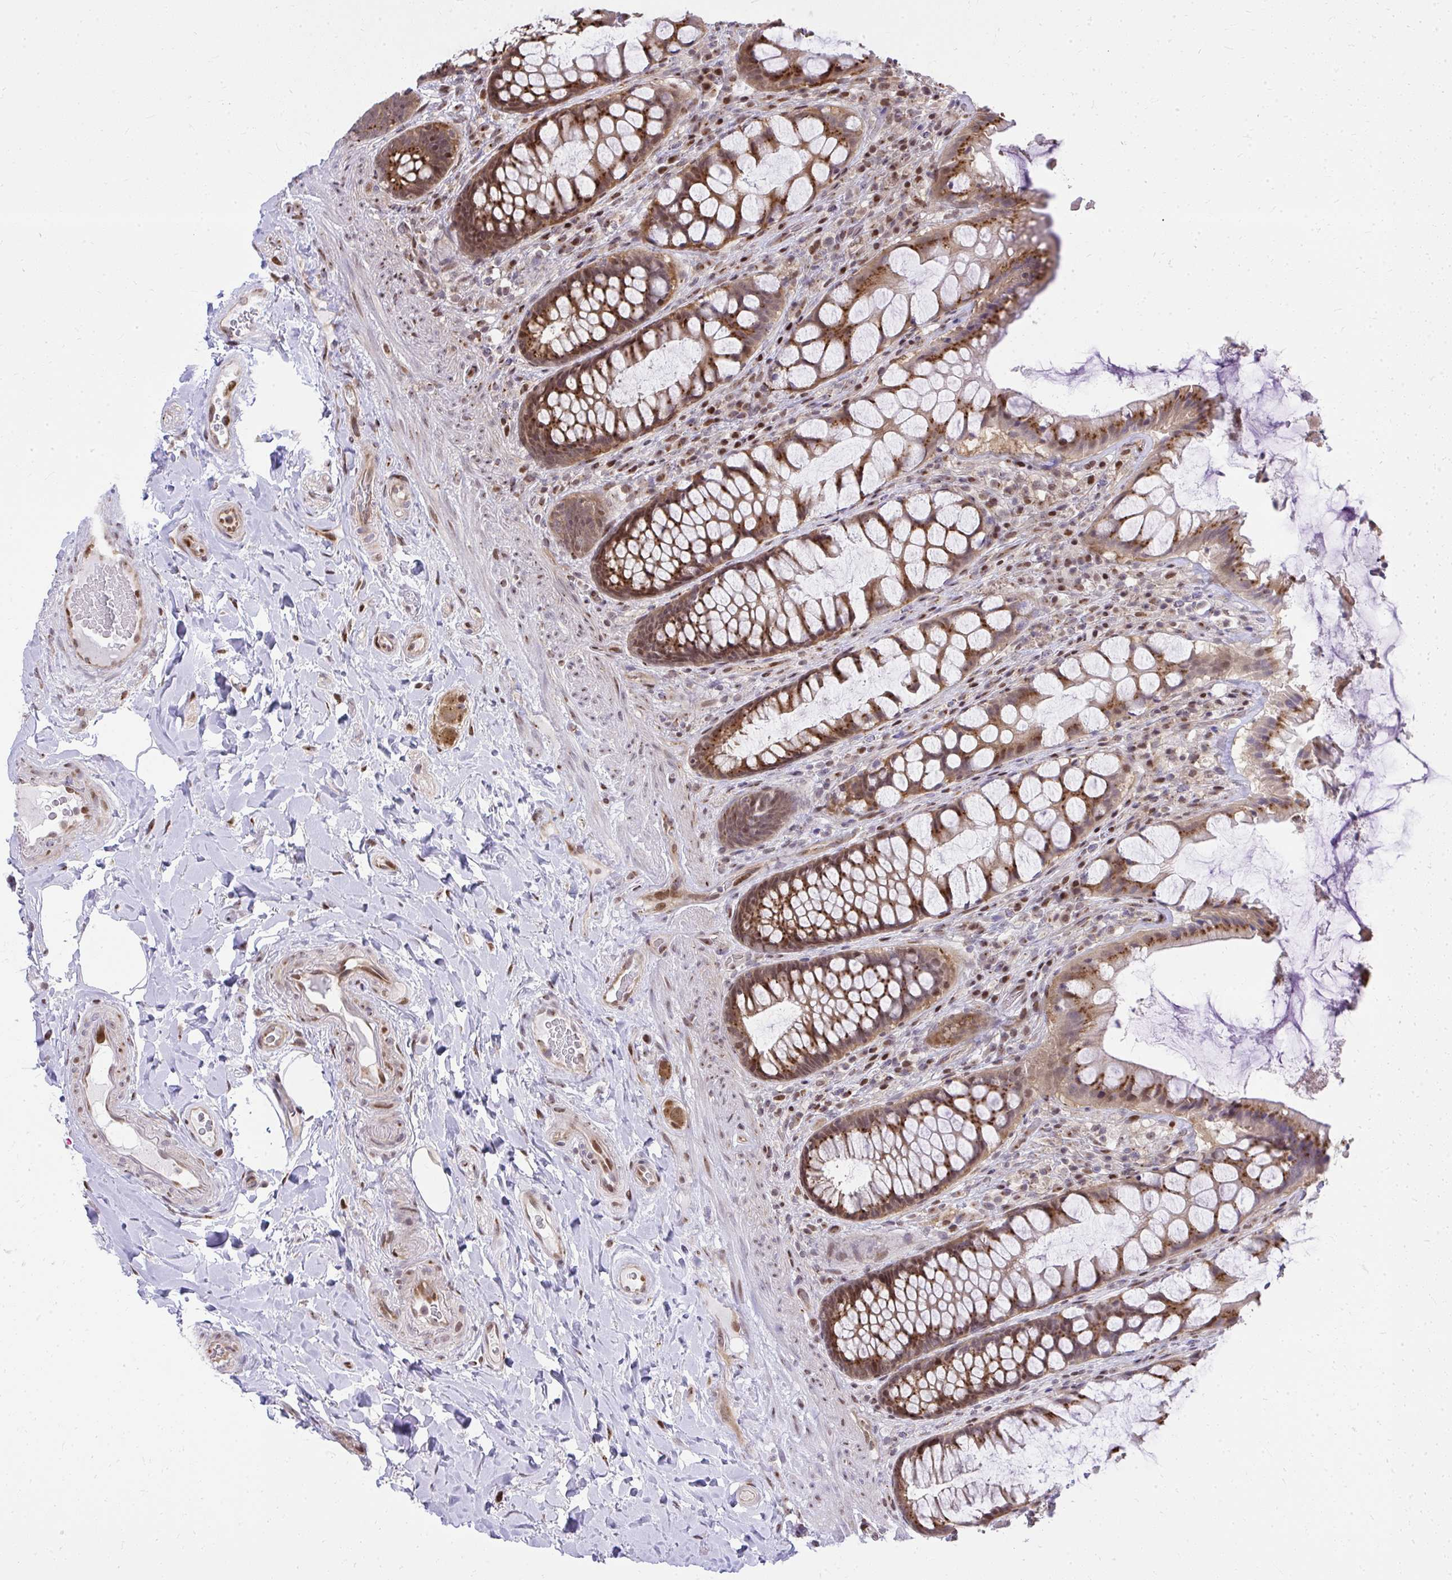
{"staining": {"intensity": "moderate", "quantity": ">75%", "location": "cytoplasmic/membranous,nuclear"}, "tissue": "rectum", "cell_type": "Glandular cells", "image_type": "normal", "snomed": [{"axis": "morphology", "description": "Normal tissue, NOS"}, {"axis": "topography", "description": "Rectum"}], "caption": "Glandular cells reveal medium levels of moderate cytoplasmic/membranous,nuclear staining in about >75% of cells in benign human rectum.", "gene": "PIGY", "patient": {"sex": "female", "age": 58}}